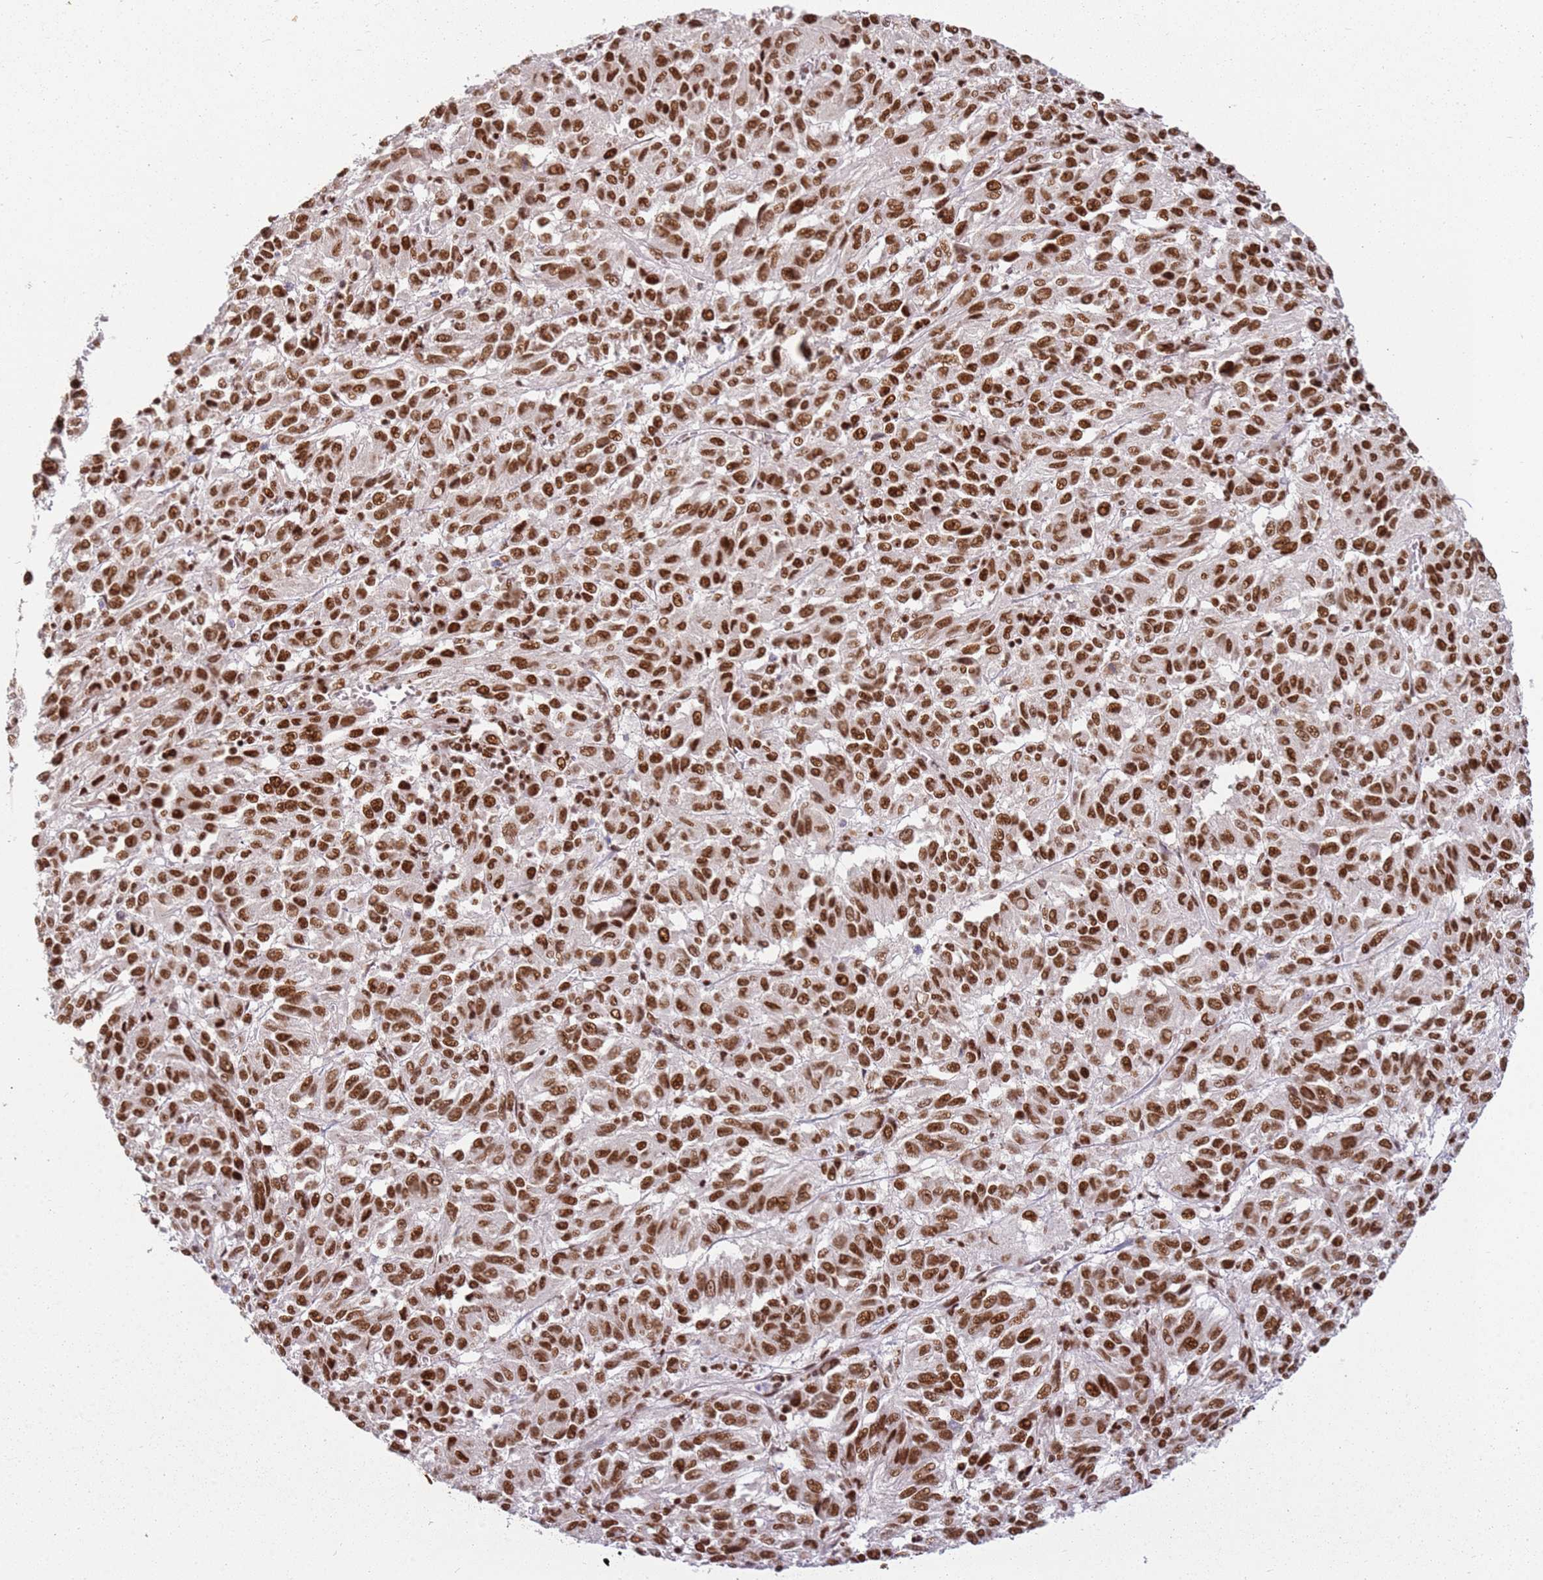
{"staining": {"intensity": "strong", "quantity": ">75%", "location": "nuclear"}, "tissue": "melanoma", "cell_type": "Tumor cells", "image_type": "cancer", "snomed": [{"axis": "morphology", "description": "Malignant melanoma, Metastatic site"}, {"axis": "topography", "description": "Lung"}], "caption": "Immunohistochemistry (DAB (3,3'-diaminobenzidine)) staining of melanoma exhibits strong nuclear protein positivity in approximately >75% of tumor cells. (DAB (3,3'-diaminobenzidine) IHC with brightfield microscopy, high magnification).", "gene": "TENT4A", "patient": {"sex": "male", "age": 64}}